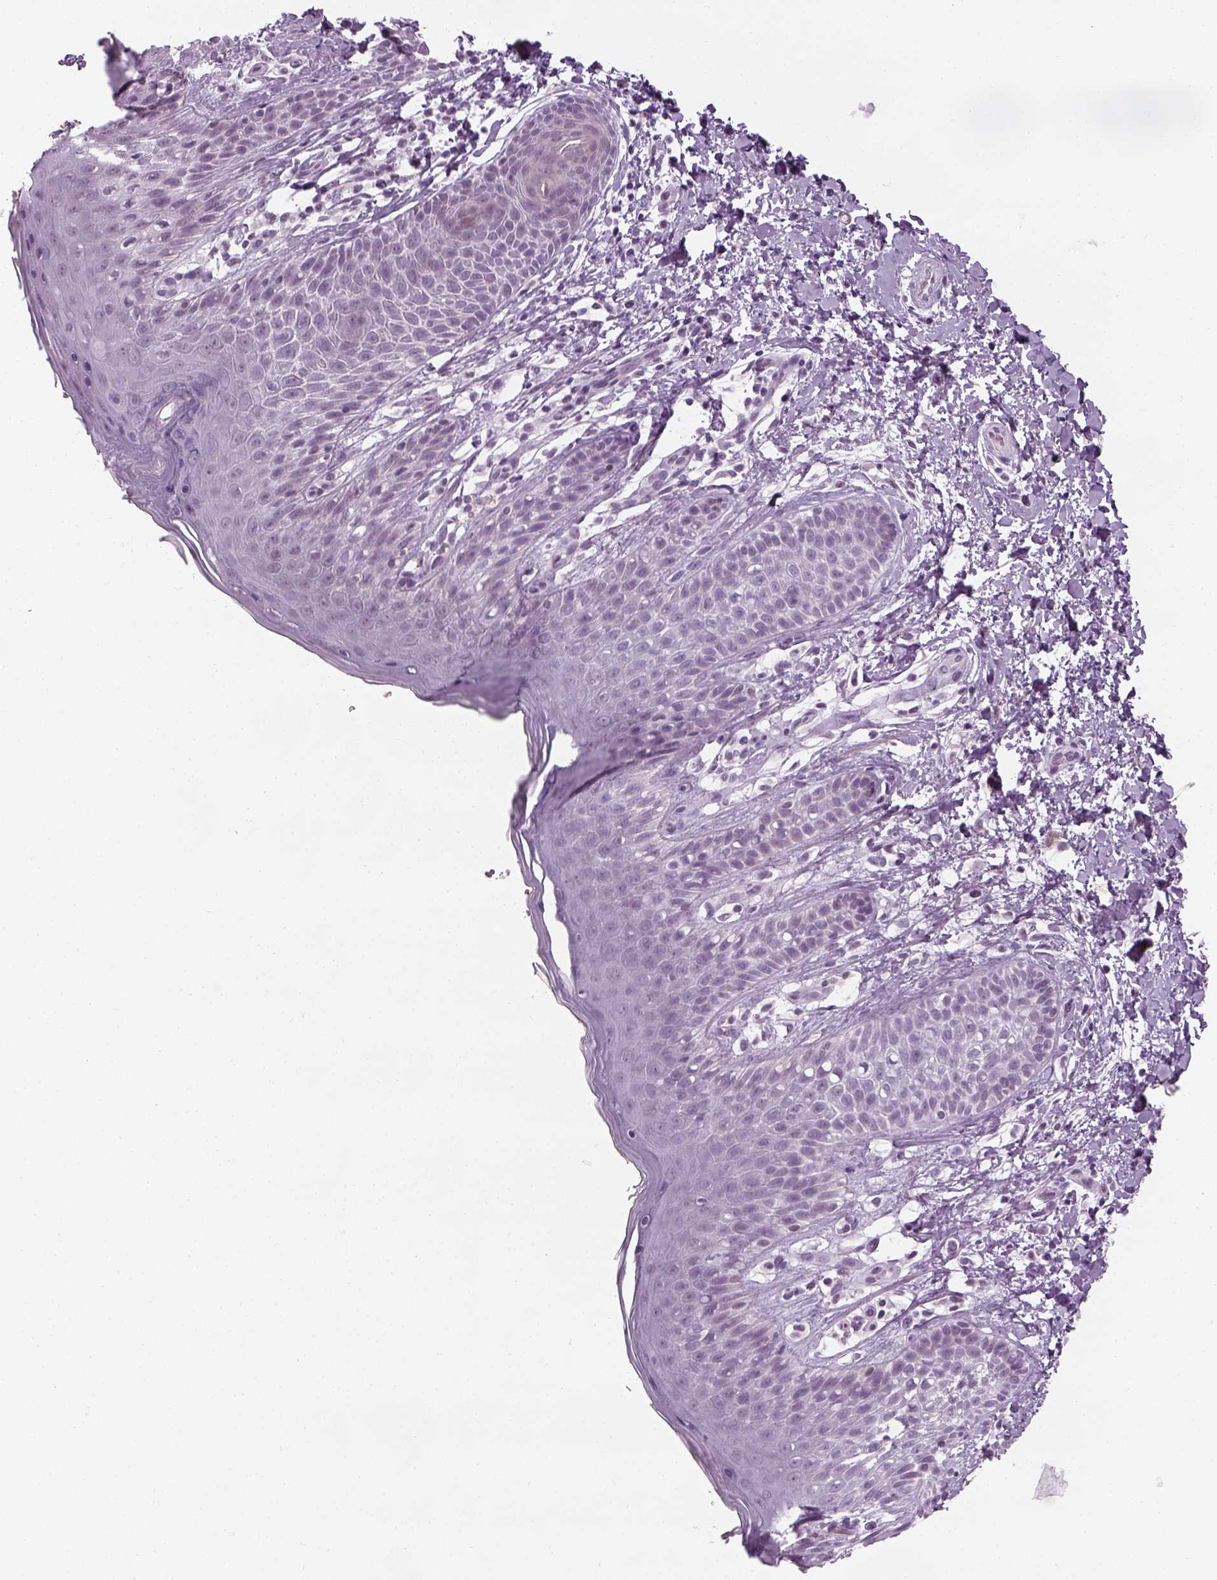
{"staining": {"intensity": "negative", "quantity": "none", "location": "none"}, "tissue": "skin", "cell_type": "Epidermal cells", "image_type": "normal", "snomed": [{"axis": "morphology", "description": "Normal tissue, NOS"}, {"axis": "topography", "description": "Anal"}], "caption": "Immunohistochemistry of unremarkable skin exhibits no expression in epidermal cells.", "gene": "KCNG2", "patient": {"sex": "male", "age": 36}}